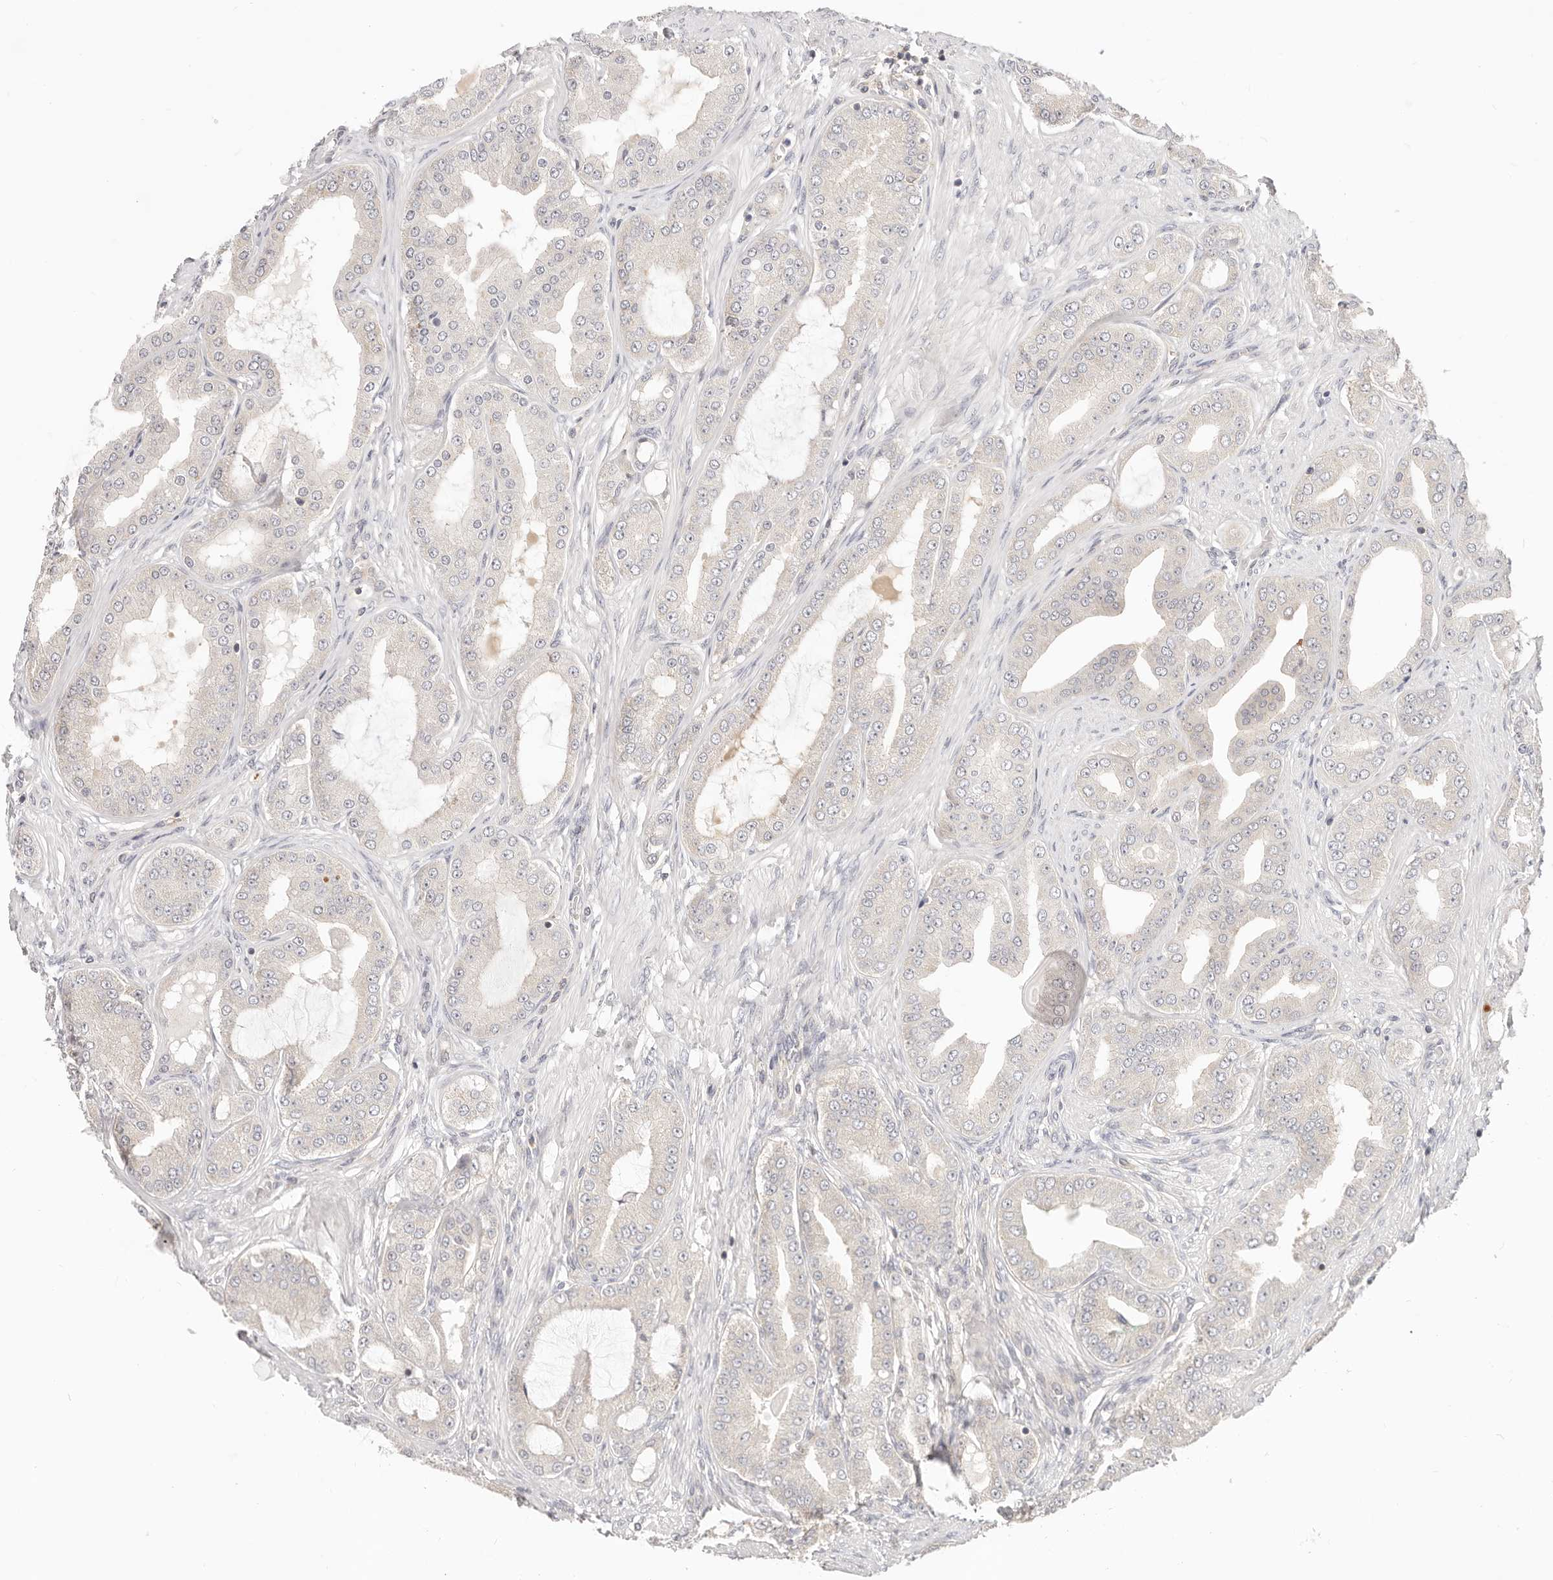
{"staining": {"intensity": "negative", "quantity": "none", "location": "none"}, "tissue": "prostate cancer", "cell_type": "Tumor cells", "image_type": "cancer", "snomed": [{"axis": "morphology", "description": "Adenocarcinoma, High grade"}, {"axis": "topography", "description": "Prostate"}], "caption": "Tumor cells are negative for protein expression in human prostate cancer.", "gene": "DTNBP1", "patient": {"sex": "male", "age": 60}}